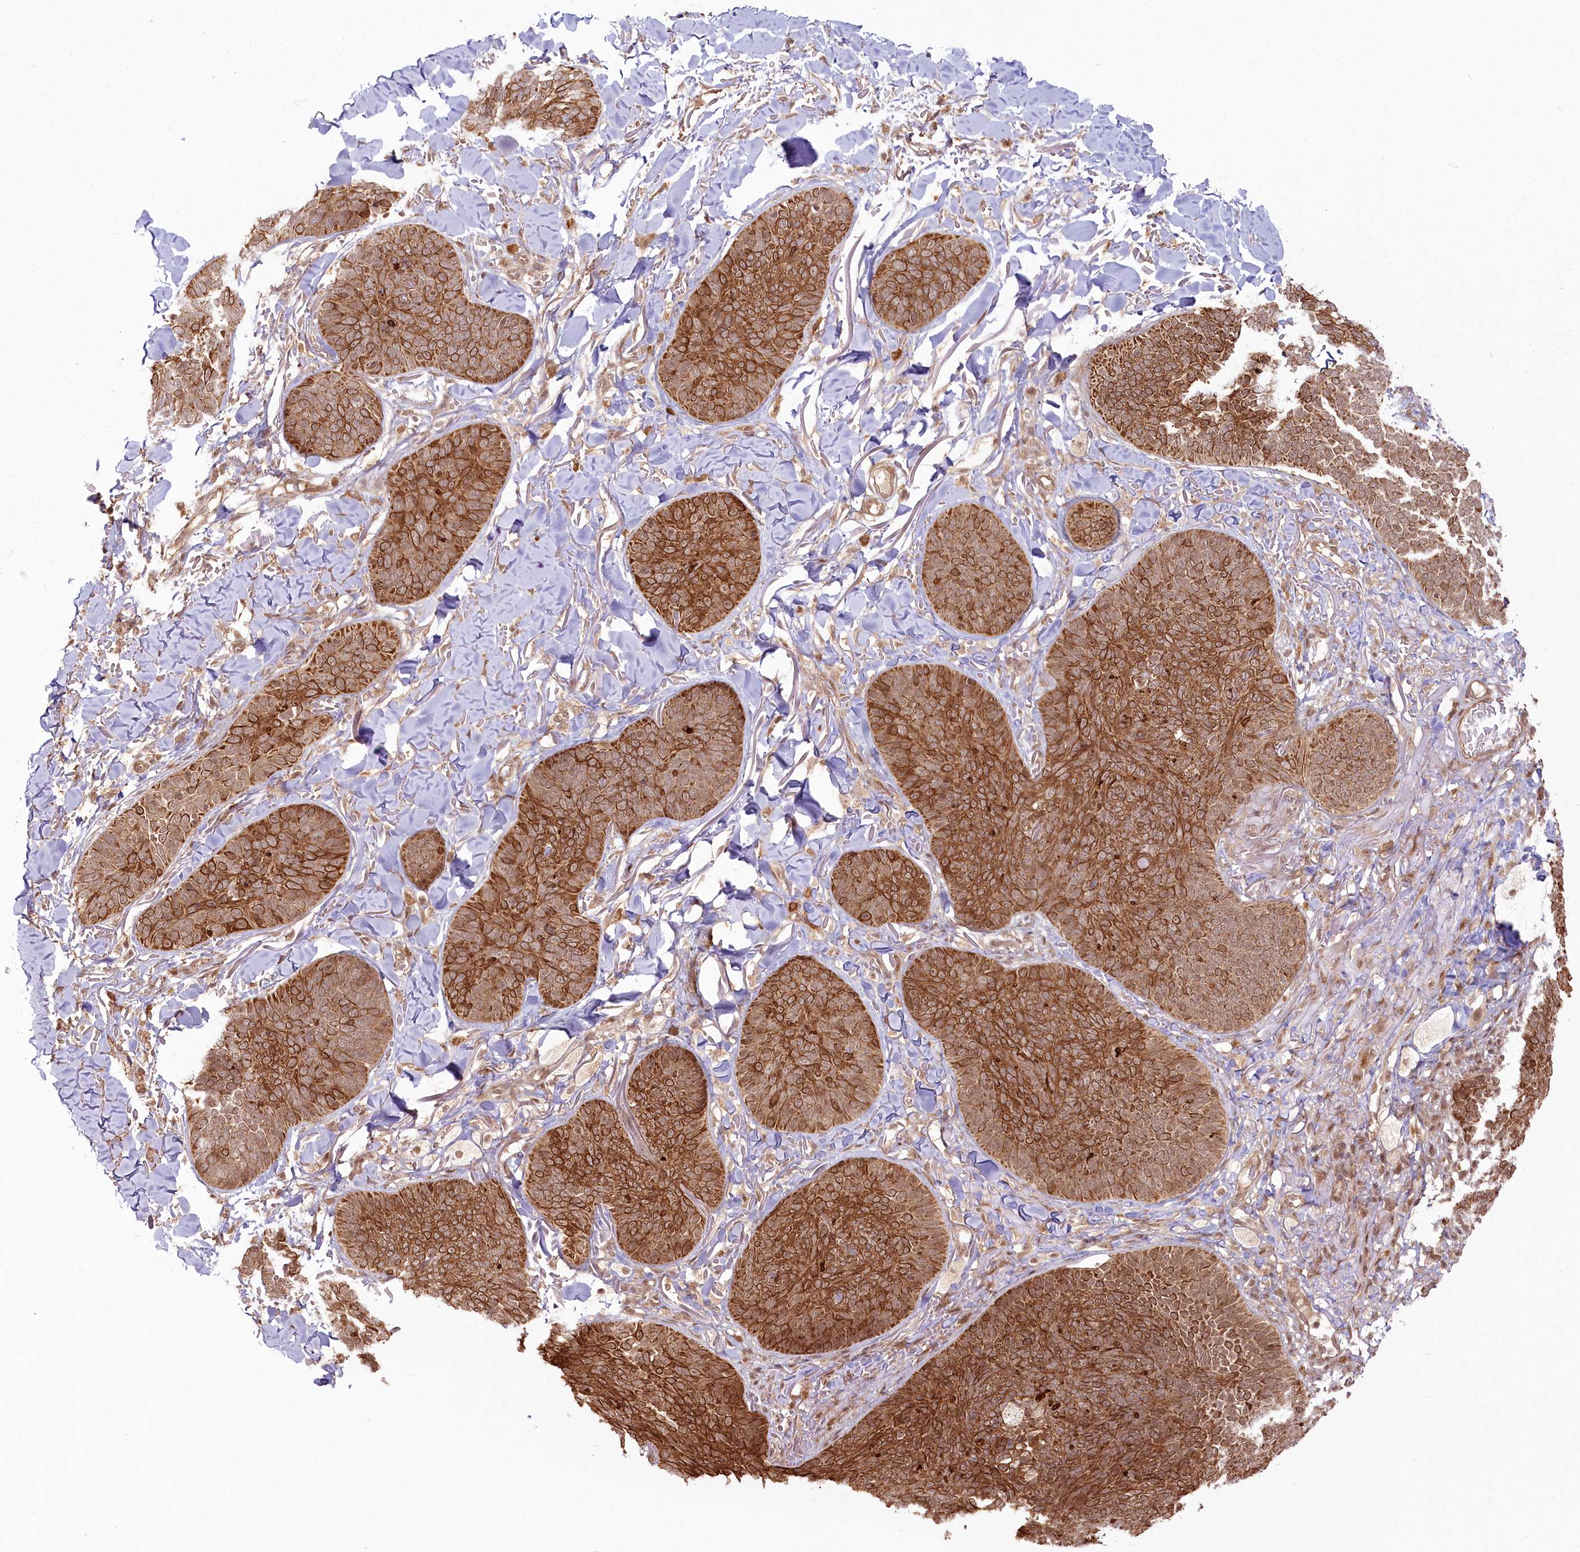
{"staining": {"intensity": "strong", "quantity": ">75%", "location": "cytoplasmic/membranous"}, "tissue": "skin cancer", "cell_type": "Tumor cells", "image_type": "cancer", "snomed": [{"axis": "morphology", "description": "Basal cell carcinoma"}, {"axis": "topography", "description": "Skin"}], "caption": "Immunohistochemical staining of basal cell carcinoma (skin) demonstrates strong cytoplasmic/membranous protein expression in approximately >75% of tumor cells.", "gene": "R3HDM2", "patient": {"sex": "male", "age": 85}}